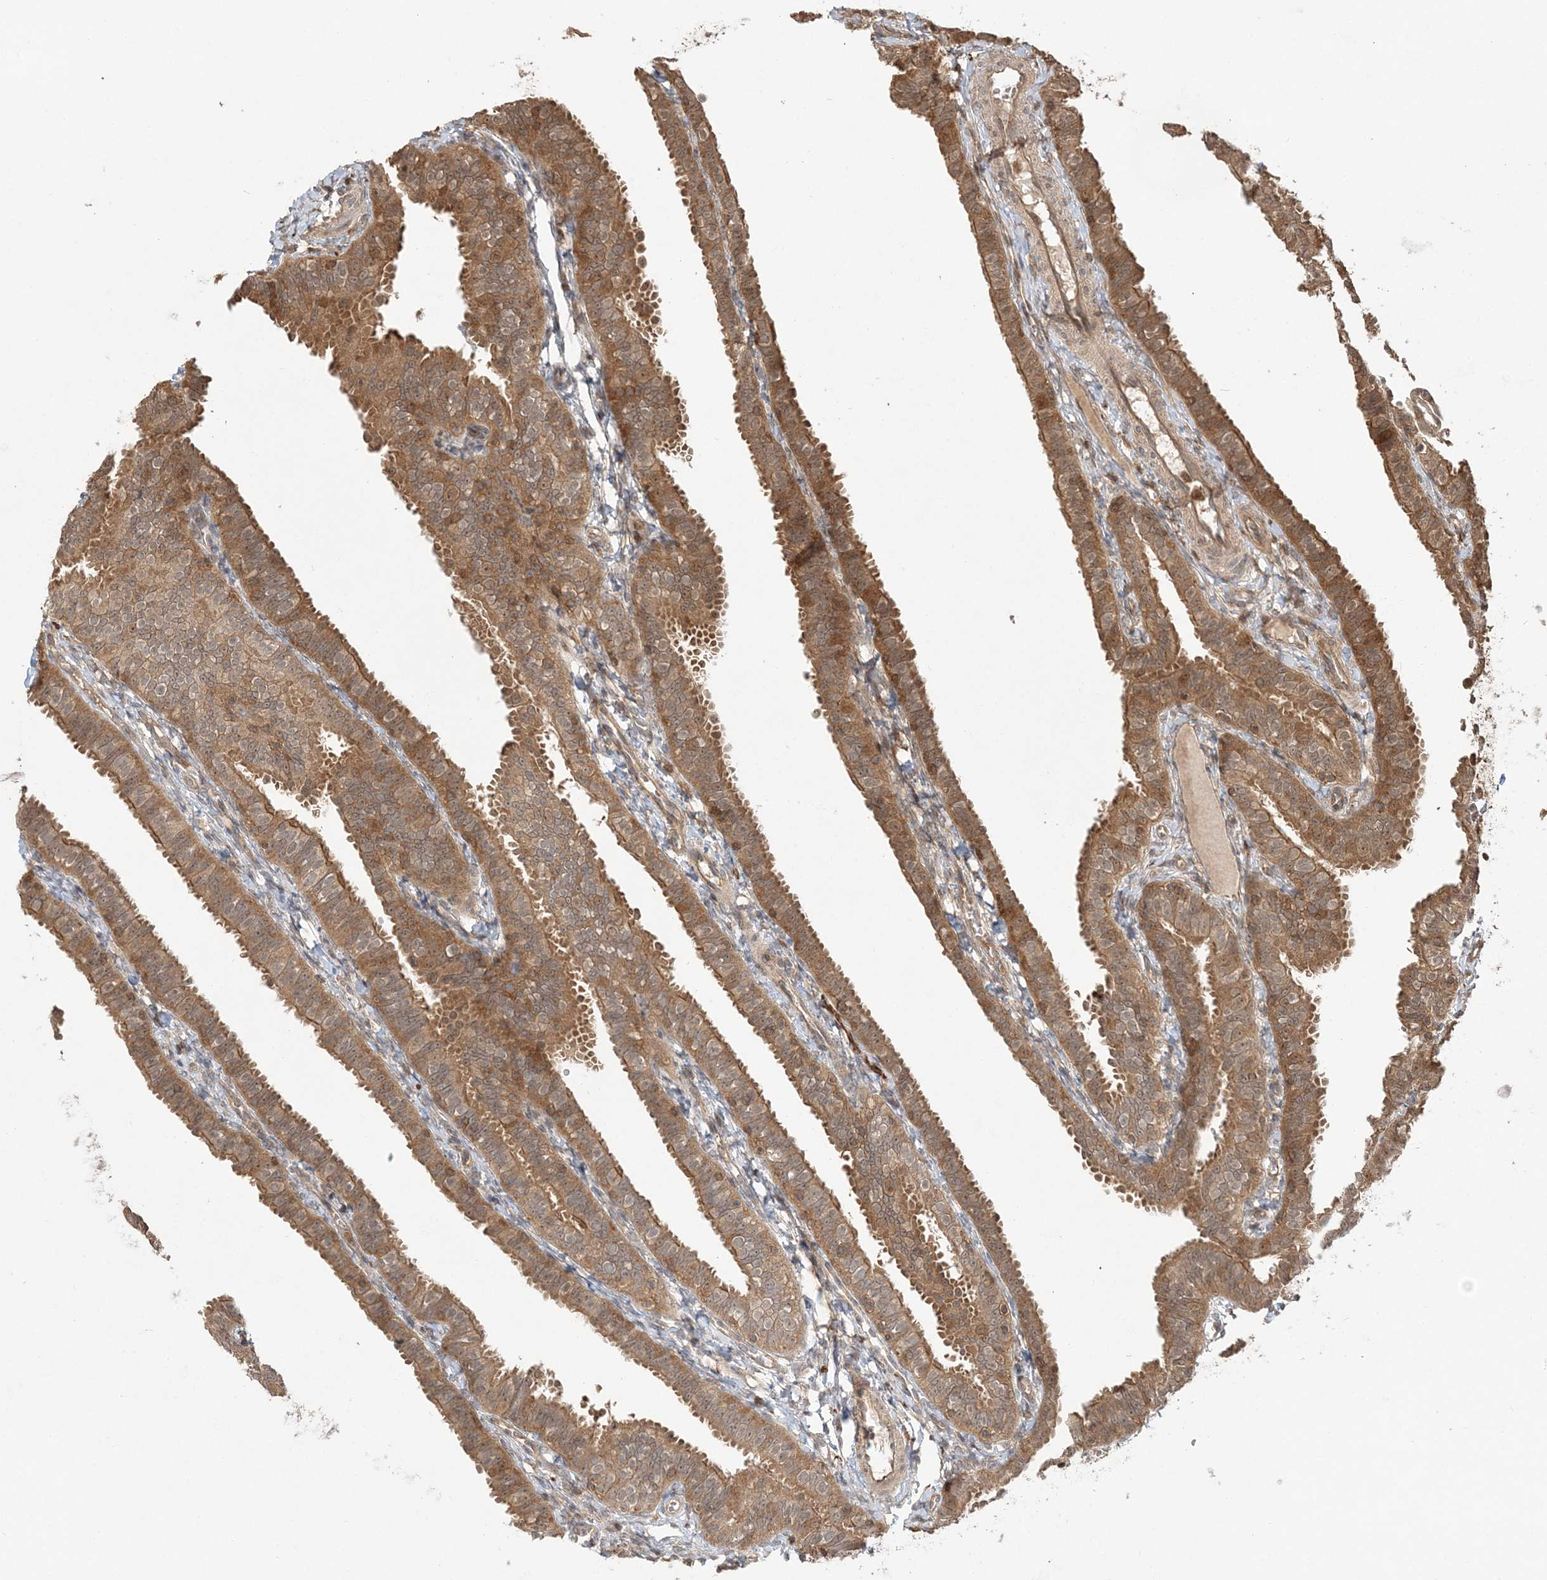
{"staining": {"intensity": "moderate", "quantity": ">75%", "location": "cytoplasmic/membranous,nuclear"}, "tissue": "fallopian tube", "cell_type": "Glandular cells", "image_type": "normal", "snomed": [{"axis": "morphology", "description": "Normal tissue, NOS"}, {"axis": "topography", "description": "Fallopian tube"}], "caption": "Immunohistochemical staining of benign human fallopian tube reveals >75% levels of moderate cytoplasmic/membranous,nuclear protein expression in about >75% of glandular cells.", "gene": "CAB39", "patient": {"sex": "female", "age": 35}}